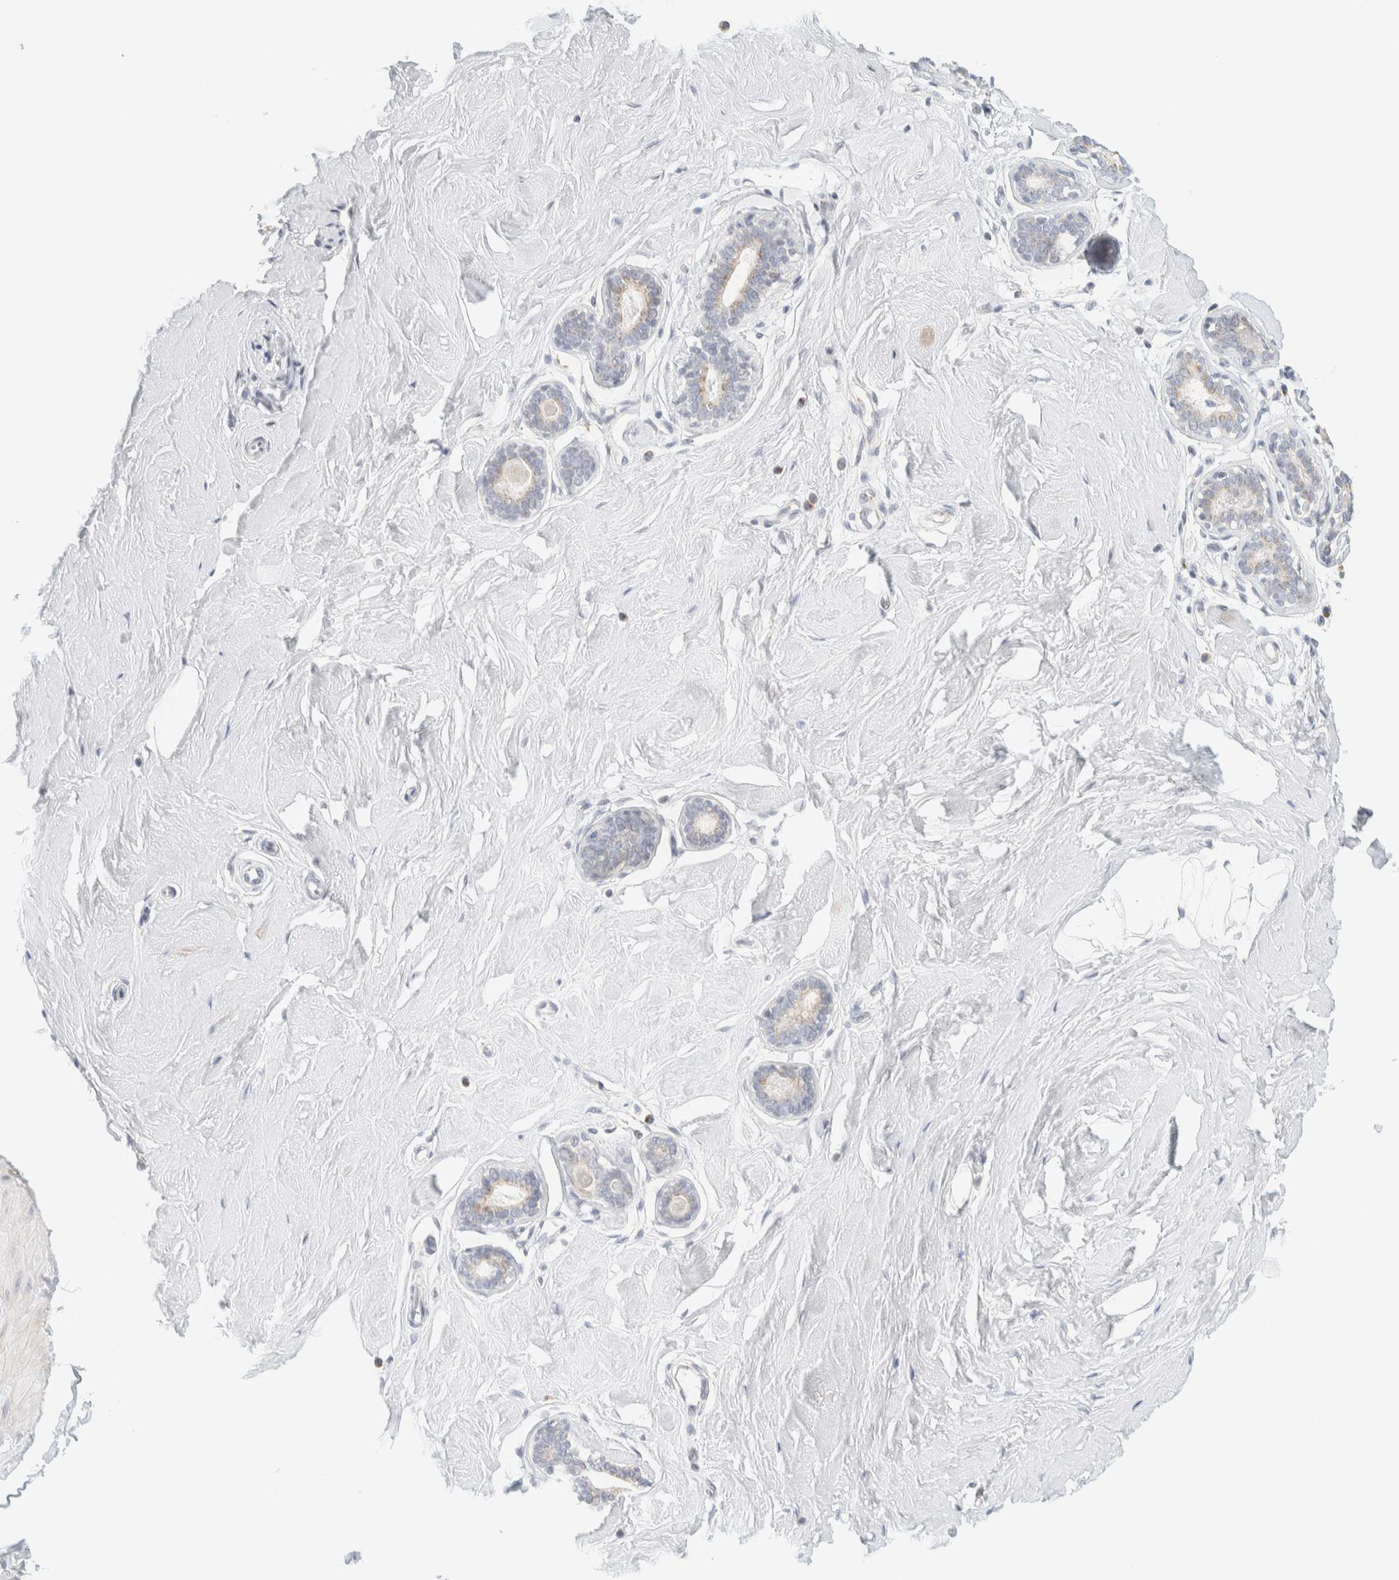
{"staining": {"intensity": "negative", "quantity": "none", "location": "none"}, "tissue": "breast", "cell_type": "Adipocytes", "image_type": "normal", "snomed": [{"axis": "morphology", "description": "Normal tissue, NOS"}, {"axis": "topography", "description": "Breast"}], "caption": "The photomicrograph displays no significant expression in adipocytes of breast.", "gene": "SPNS3", "patient": {"sex": "female", "age": 23}}